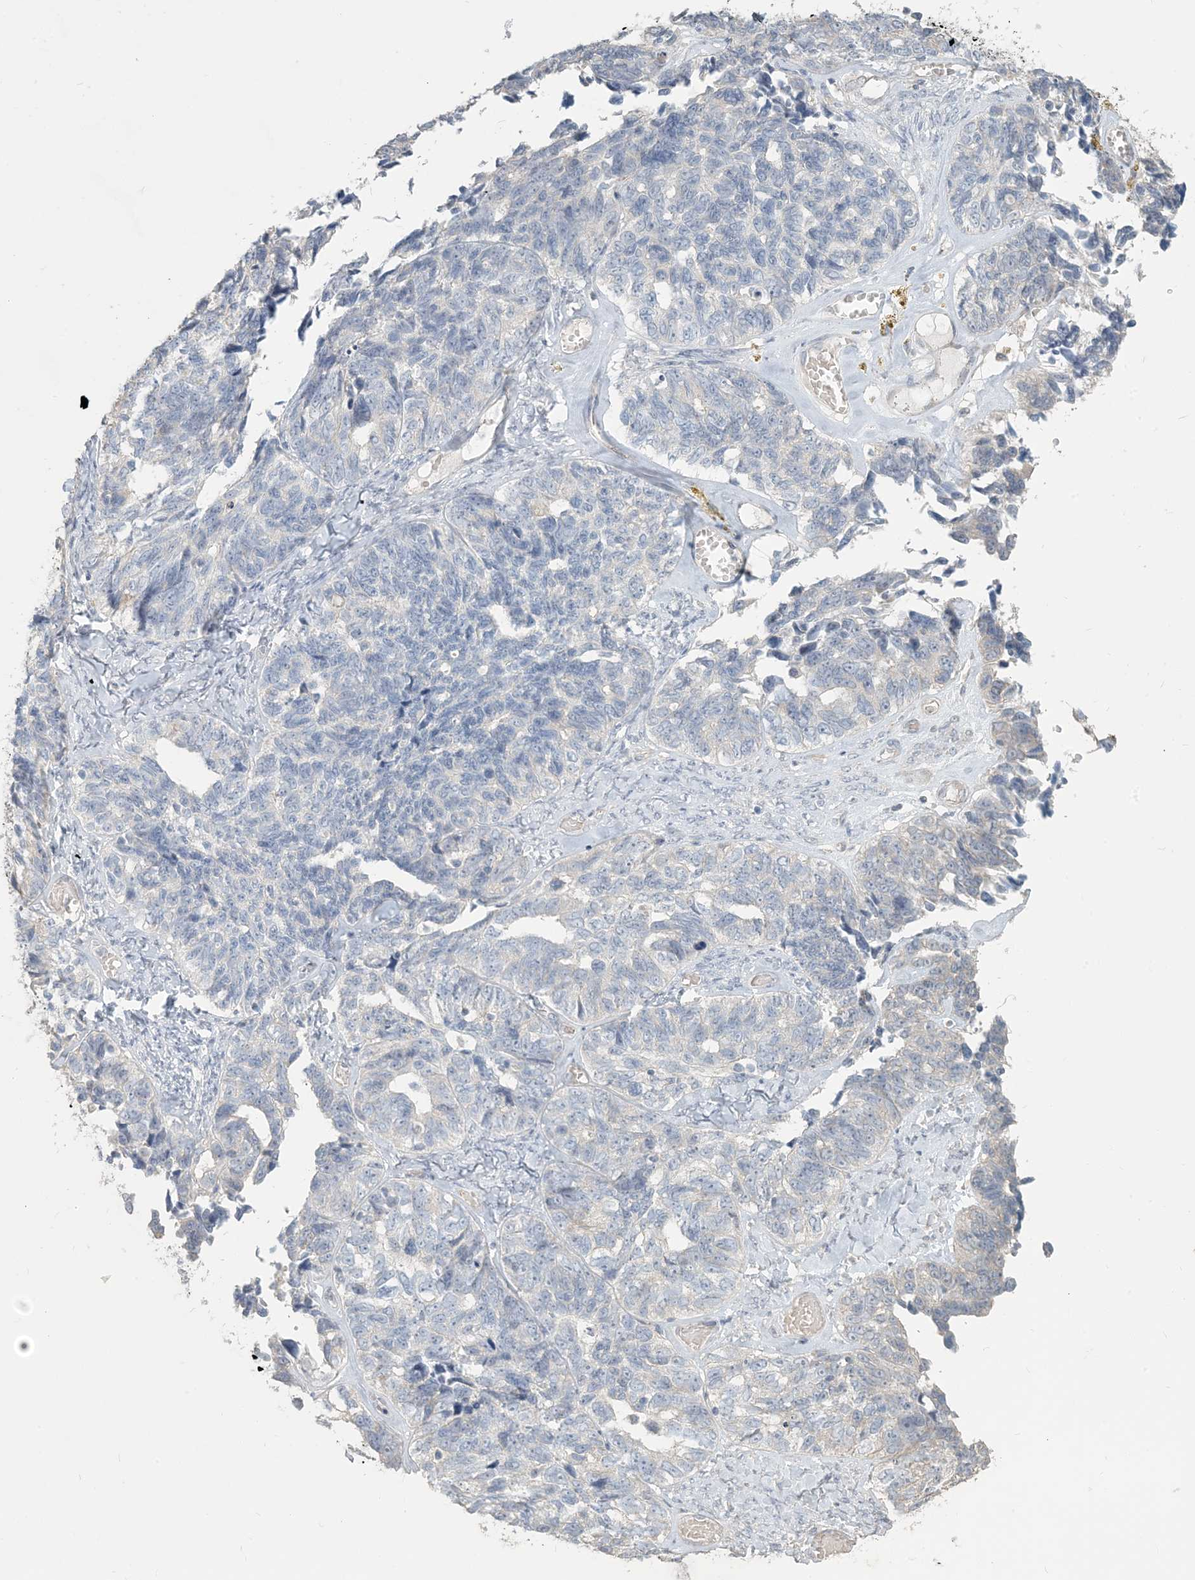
{"staining": {"intensity": "negative", "quantity": "none", "location": "none"}, "tissue": "ovarian cancer", "cell_type": "Tumor cells", "image_type": "cancer", "snomed": [{"axis": "morphology", "description": "Cystadenocarcinoma, serous, NOS"}, {"axis": "topography", "description": "Ovary"}], "caption": "The photomicrograph demonstrates no significant positivity in tumor cells of ovarian serous cystadenocarcinoma.", "gene": "NPHS2", "patient": {"sex": "female", "age": 79}}